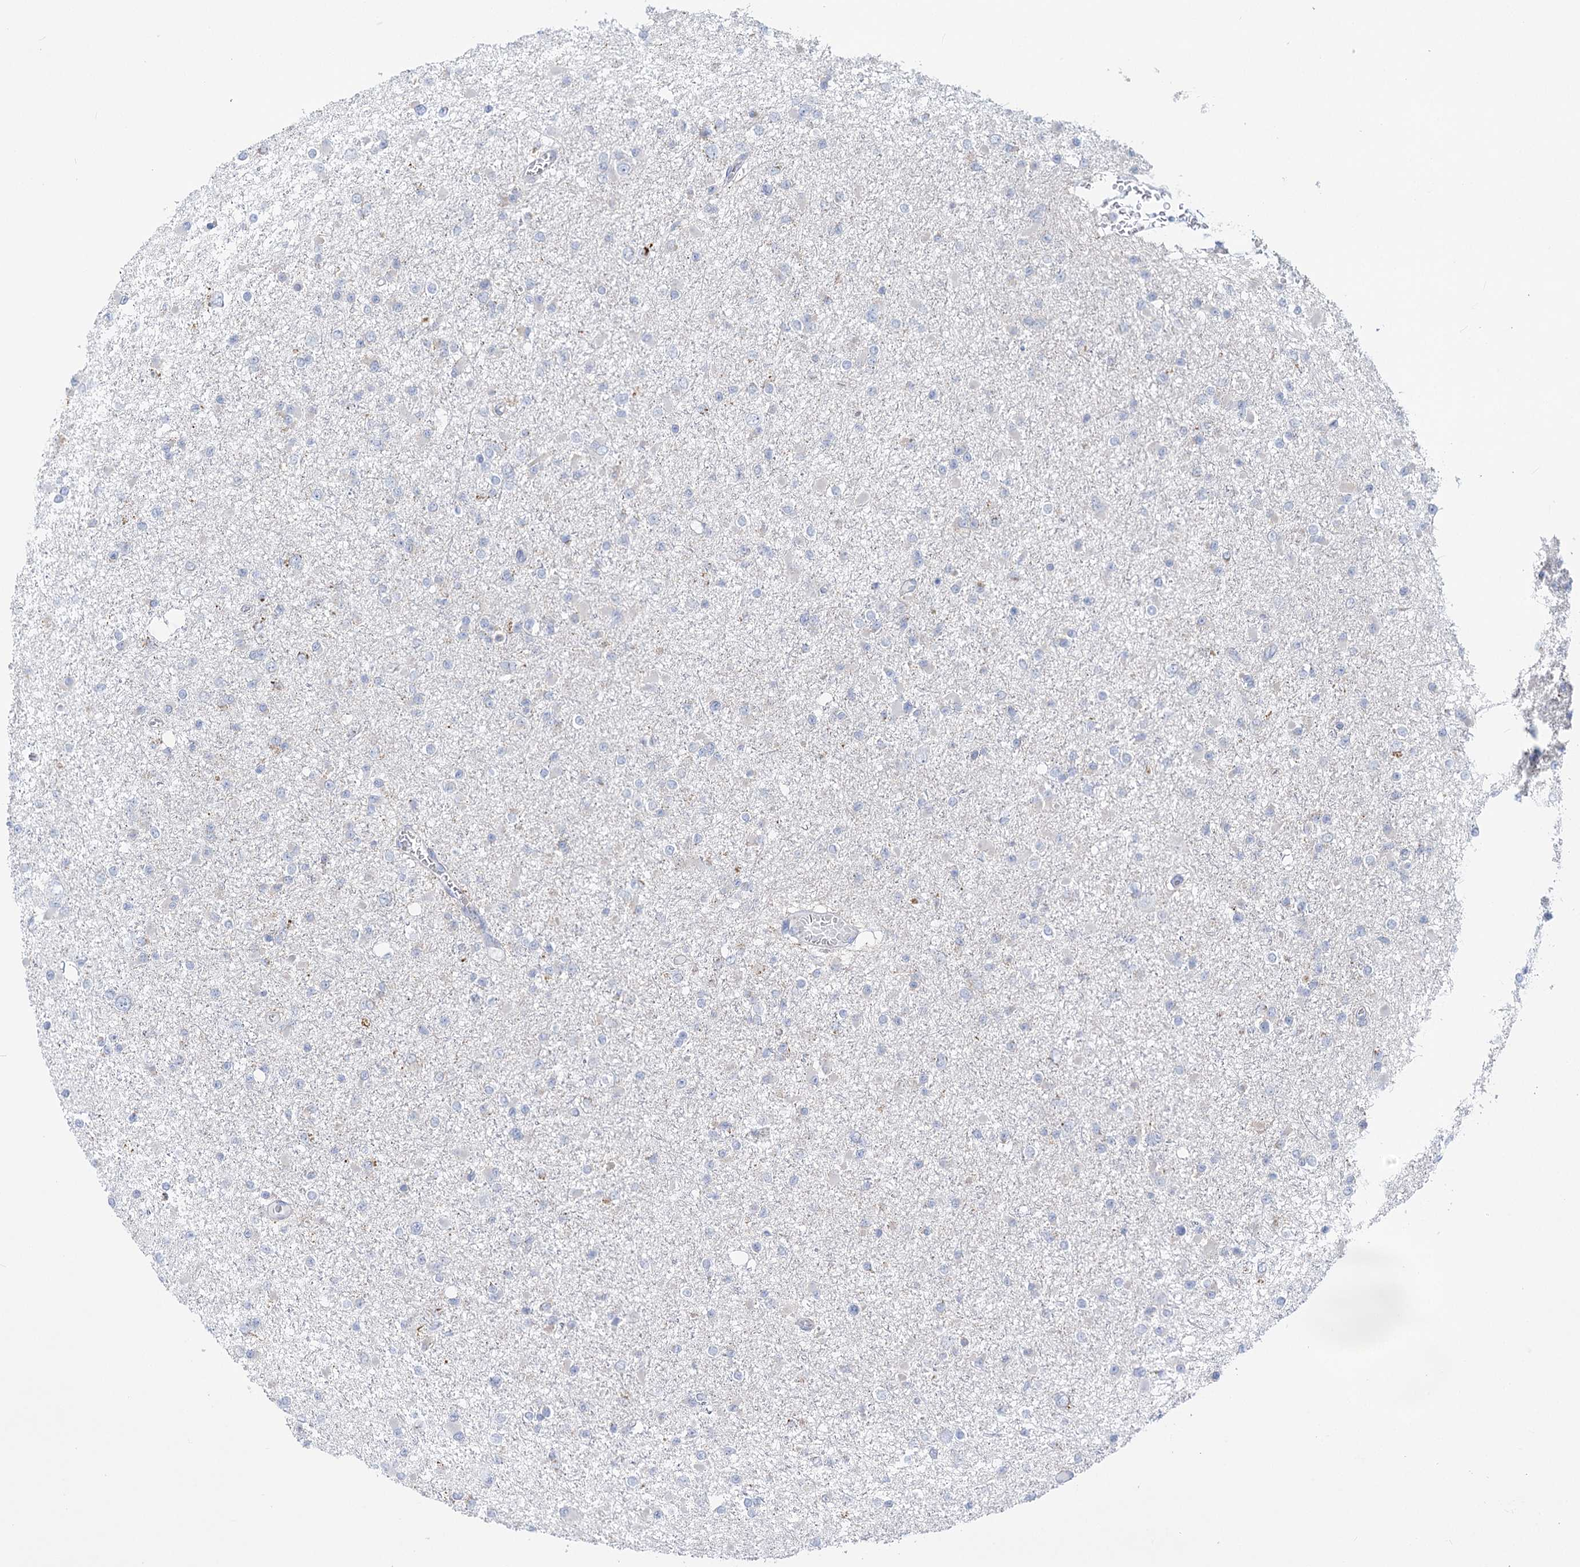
{"staining": {"intensity": "negative", "quantity": "none", "location": "none"}, "tissue": "glioma", "cell_type": "Tumor cells", "image_type": "cancer", "snomed": [{"axis": "morphology", "description": "Glioma, malignant, Low grade"}, {"axis": "topography", "description": "Brain"}], "caption": "Glioma was stained to show a protein in brown. There is no significant staining in tumor cells.", "gene": "DHTKD1", "patient": {"sex": "female", "age": 22}}